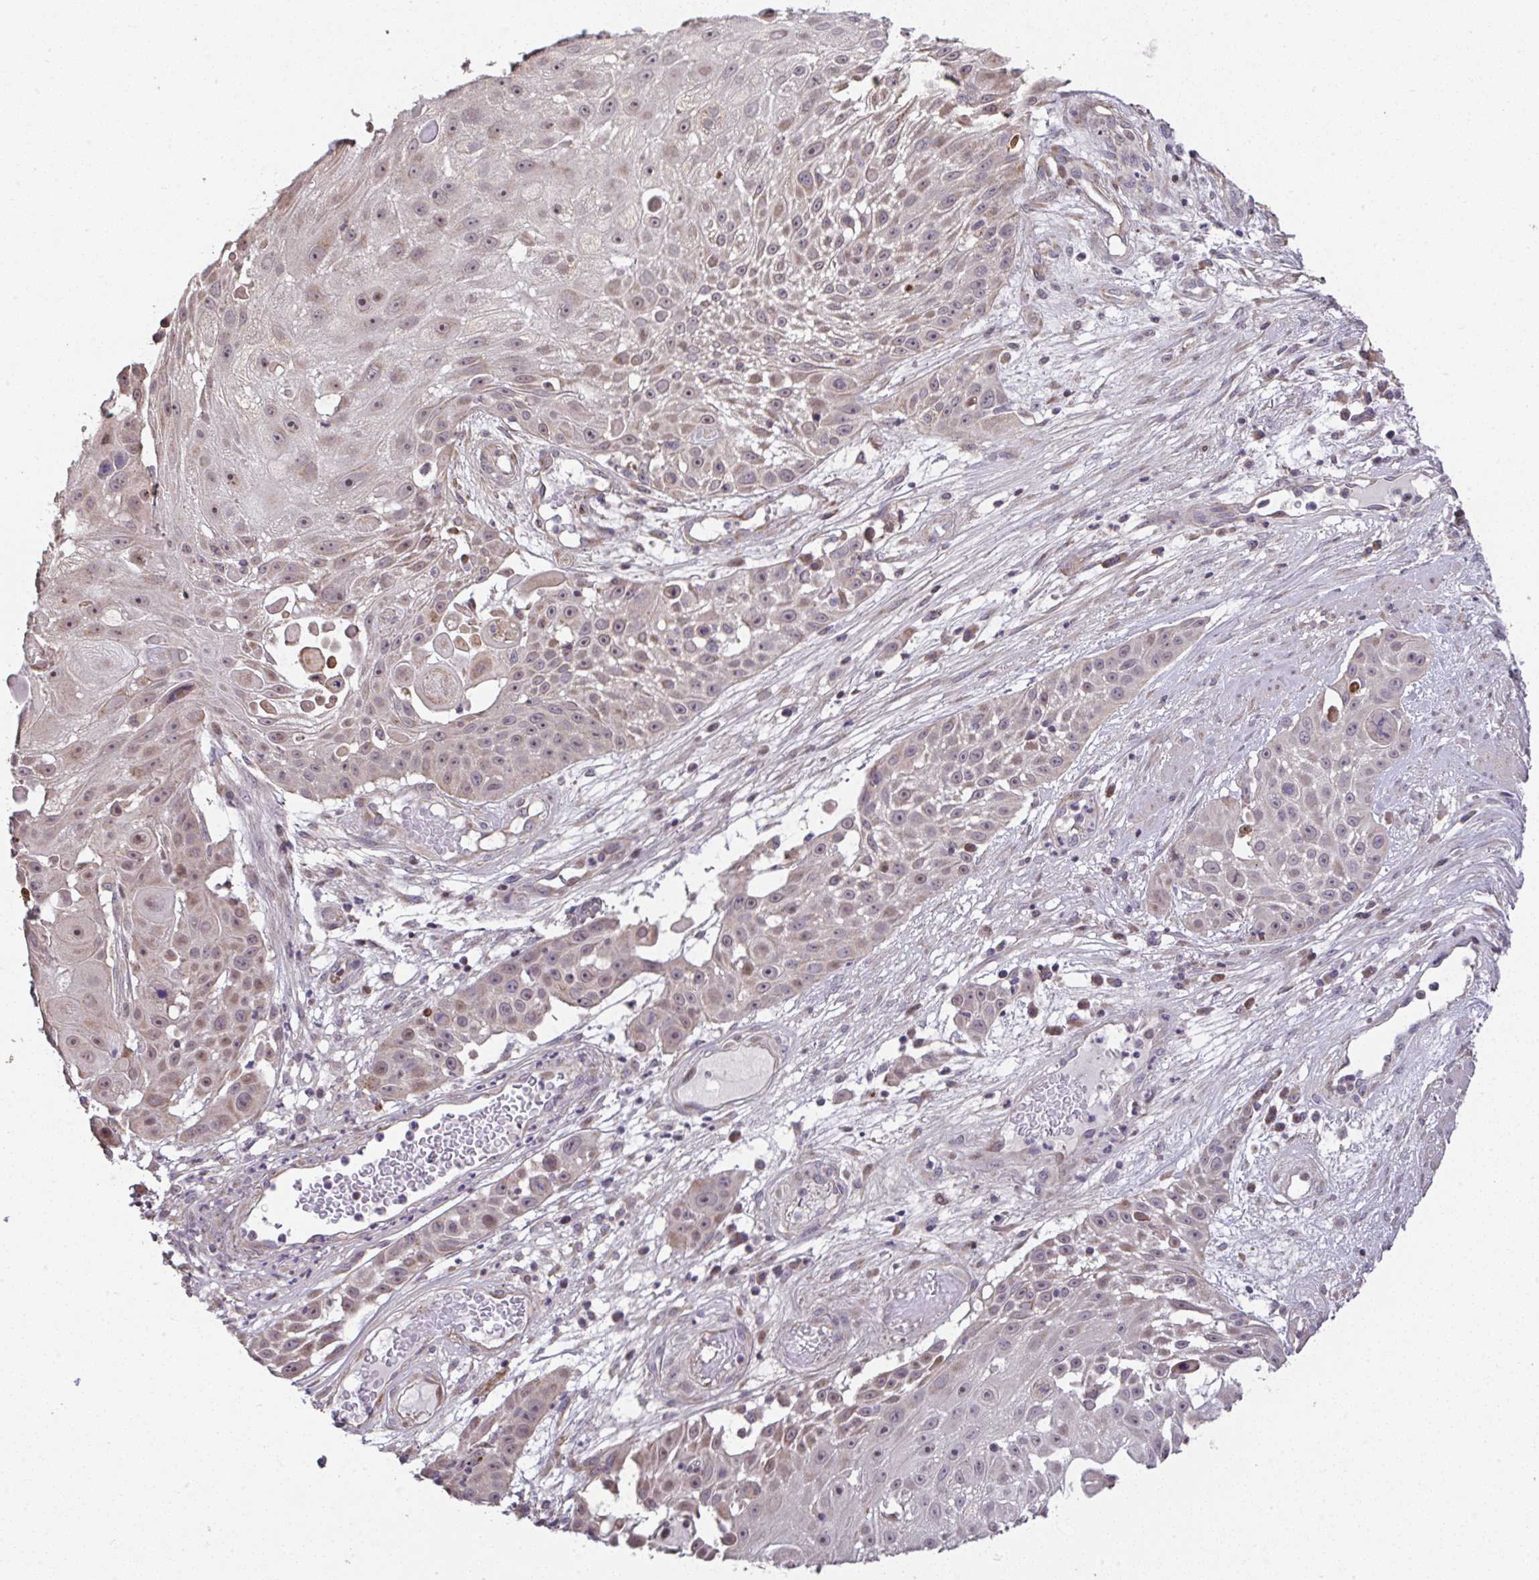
{"staining": {"intensity": "weak", "quantity": "25%-75%", "location": "cytoplasmic/membranous"}, "tissue": "skin cancer", "cell_type": "Tumor cells", "image_type": "cancer", "snomed": [{"axis": "morphology", "description": "Squamous cell carcinoma, NOS"}, {"axis": "topography", "description": "Skin"}], "caption": "Weak cytoplasmic/membranous staining is identified in approximately 25%-75% of tumor cells in skin cancer. Ihc stains the protein of interest in brown and the nuclei are stained blue.", "gene": "RUNDC3B", "patient": {"sex": "female", "age": 86}}